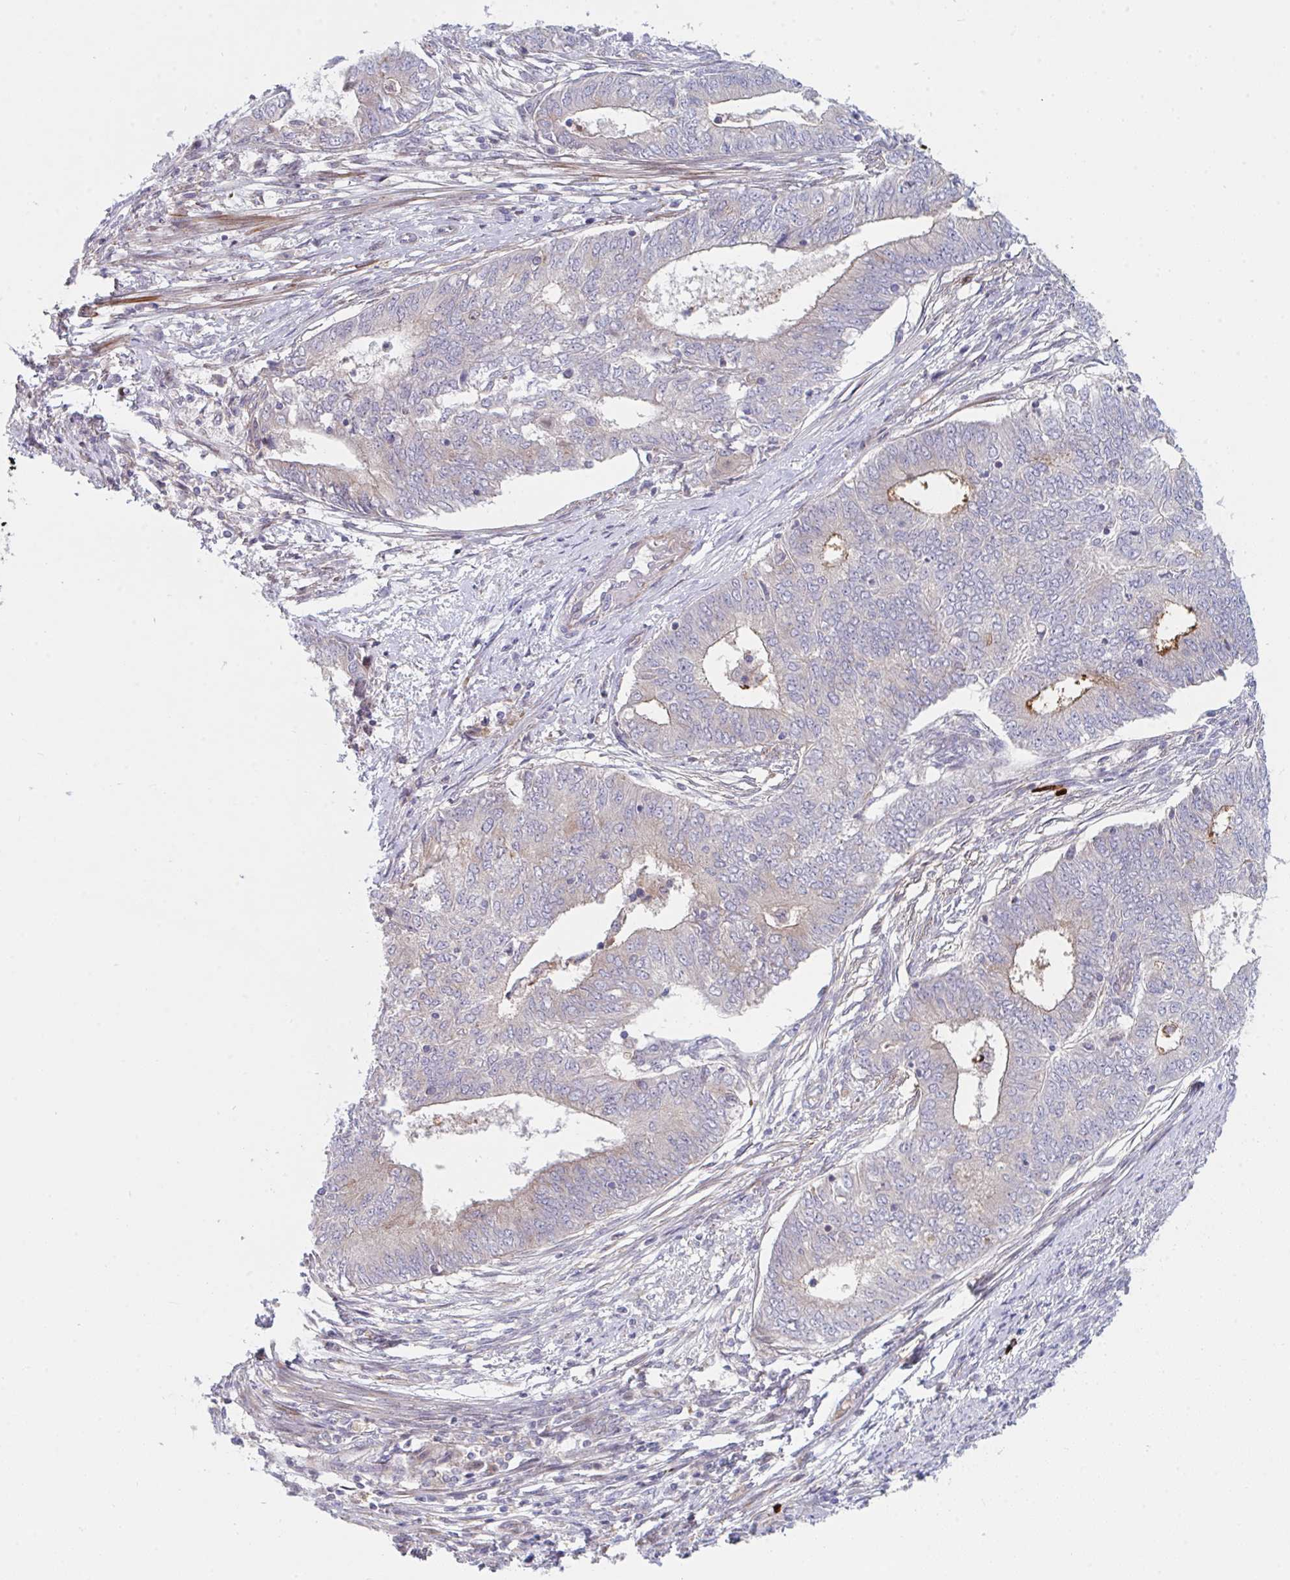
{"staining": {"intensity": "moderate", "quantity": "<25%", "location": "cytoplasmic/membranous"}, "tissue": "endometrial cancer", "cell_type": "Tumor cells", "image_type": "cancer", "snomed": [{"axis": "morphology", "description": "Adenocarcinoma, NOS"}, {"axis": "topography", "description": "Endometrium"}], "caption": "Protein staining by immunohistochemistry reveals moderate cytoplasmic/membranous expression in approximately <25% of tumor cells in endometrial cancer.", "gene": "TNFSF4", "patient": {"sex": "female", "age": 62}}